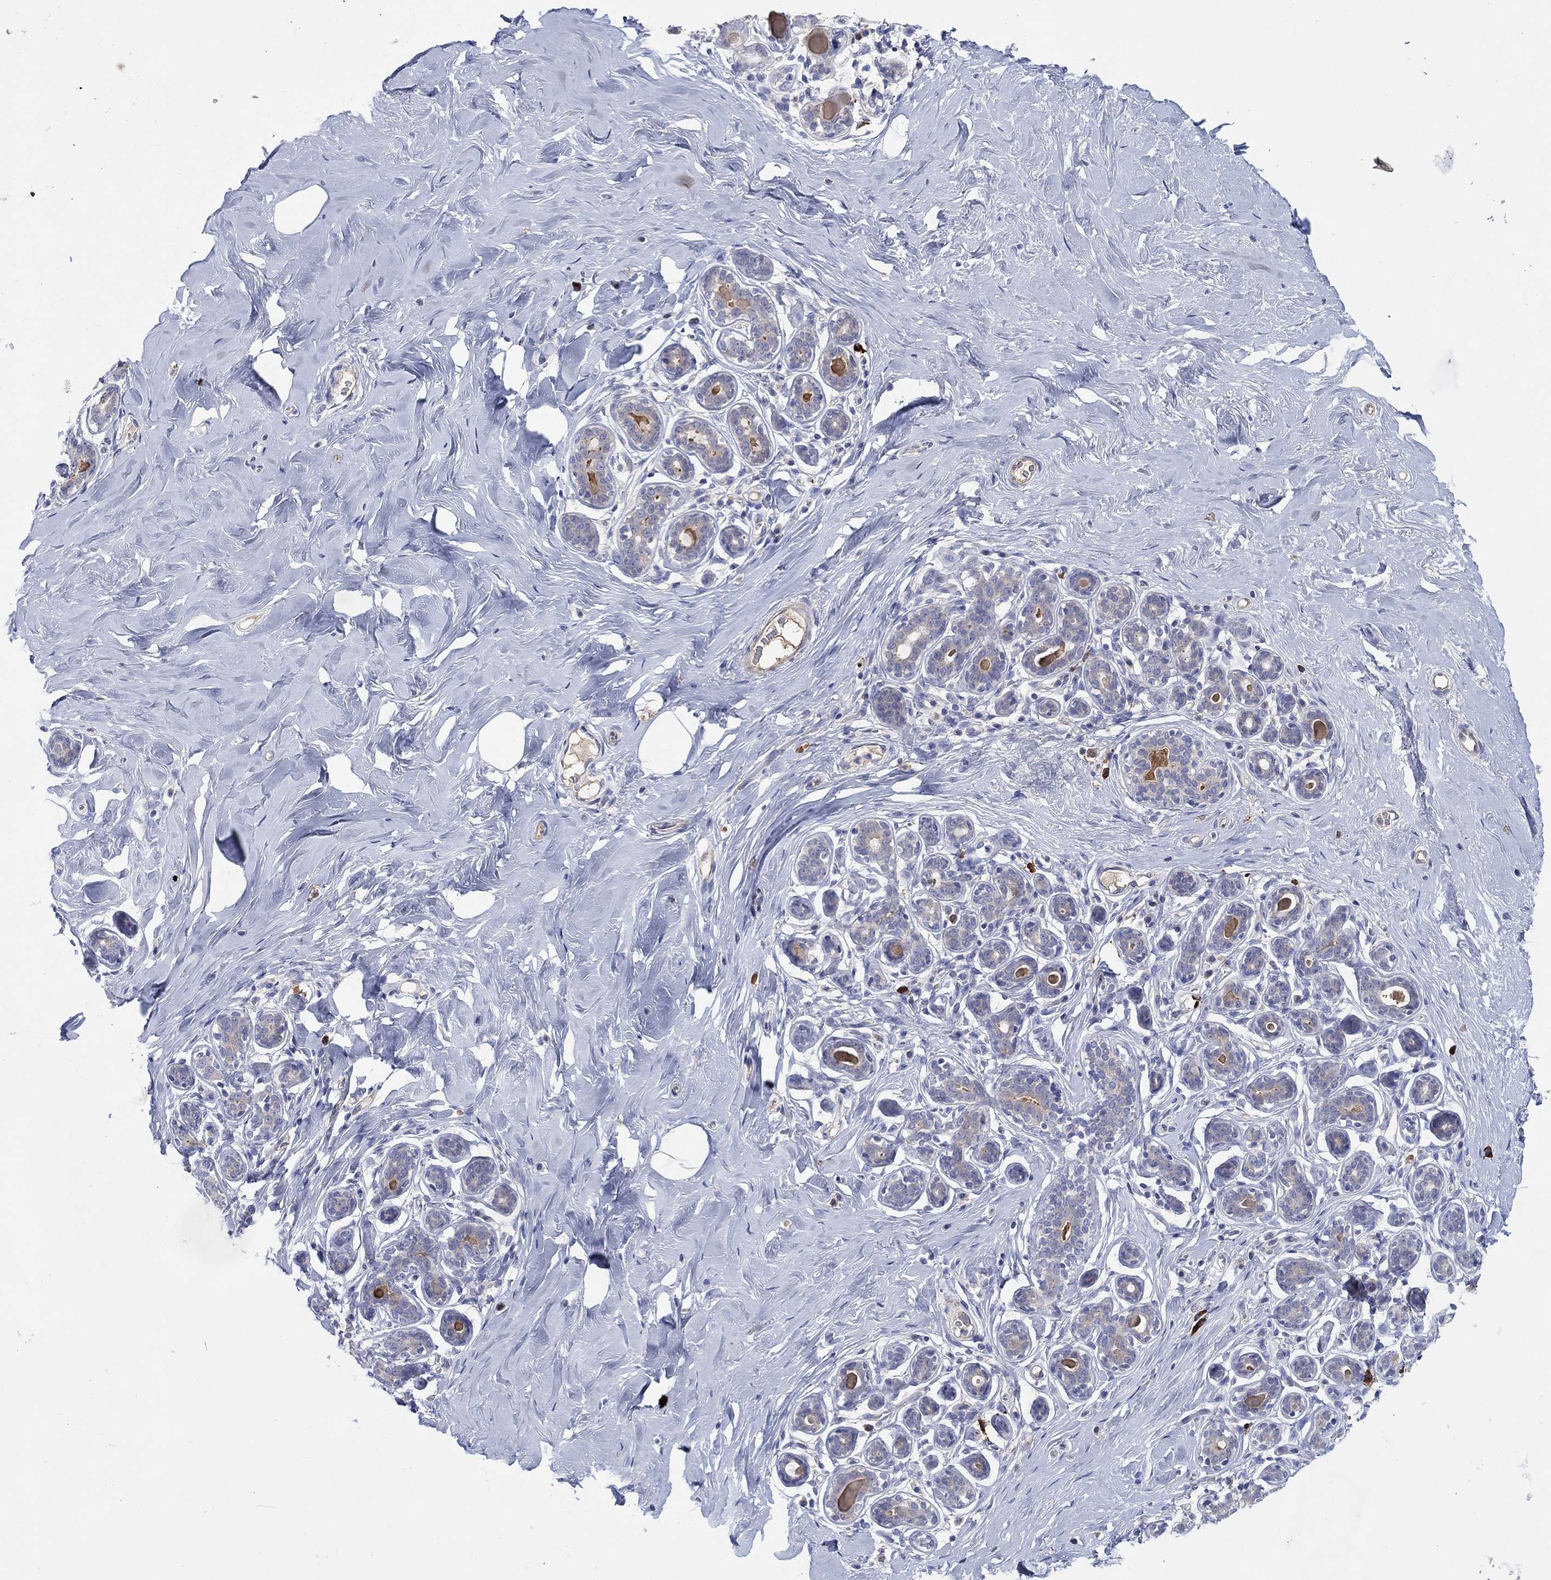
{"staining": {"intensity": "negative", "quantity": "none", "location": "none"}, "tissue": "breast", "cell_type": "Adipocytes", "image_type": "normal", "snomed": [{"axis": "morphology", "description": "Normal tissue, NOS"}, {"axis": "topography", "description": "Skin"}, {"axis": "topography", "description": "Breast"}], "caption": "This image is of normal breast stained with immunohistochemistry (IHC) to label a protein in brown with the nuclei are counter-stained blue. There is no expression in adipocytes.", "gene": "PLCL2", "patient": {"sex": "female", "age": 43}}